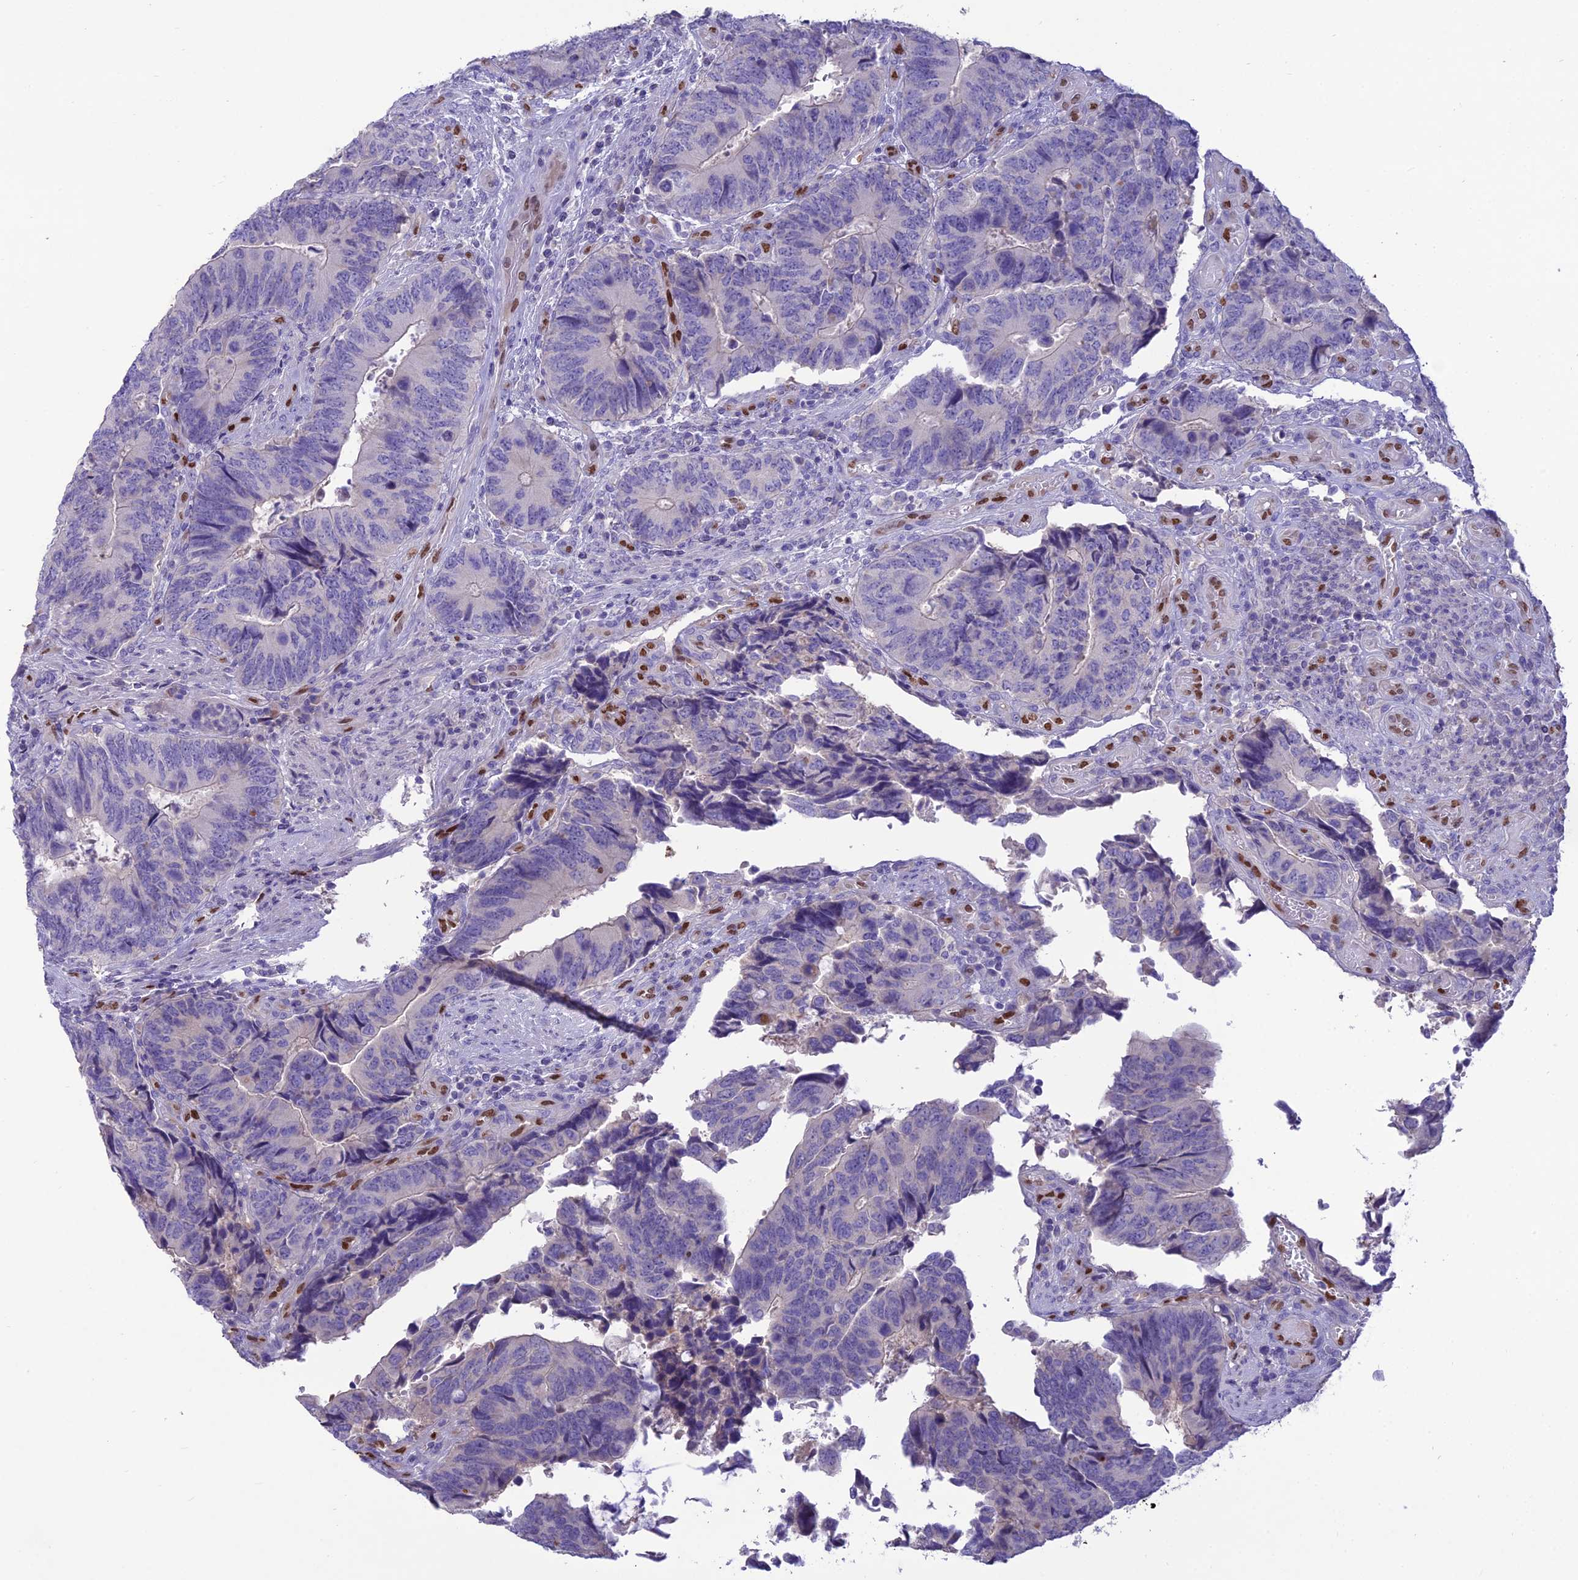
{"staining": {"intensity": "negative", "quantity": "none", "location": "none"}, "tissue": "colorectal cancer", "cell_type": "Tumor cells", "image_type": "cancer", "snomed": [{"axis": "morphology", "description": "Adenocarcinoma, NOS"}, {"axis": "topography", "description": "Colon"}], "caption": "An image of colorectal adenocarcinoma stained for a protein demonstrates no brown staining in tumor cells. (Brightfield microscopy of DAB immunohistochemistry at high magnification).", "gene": "NOVA2", "patient": {"sex": "male", "age": 87}}